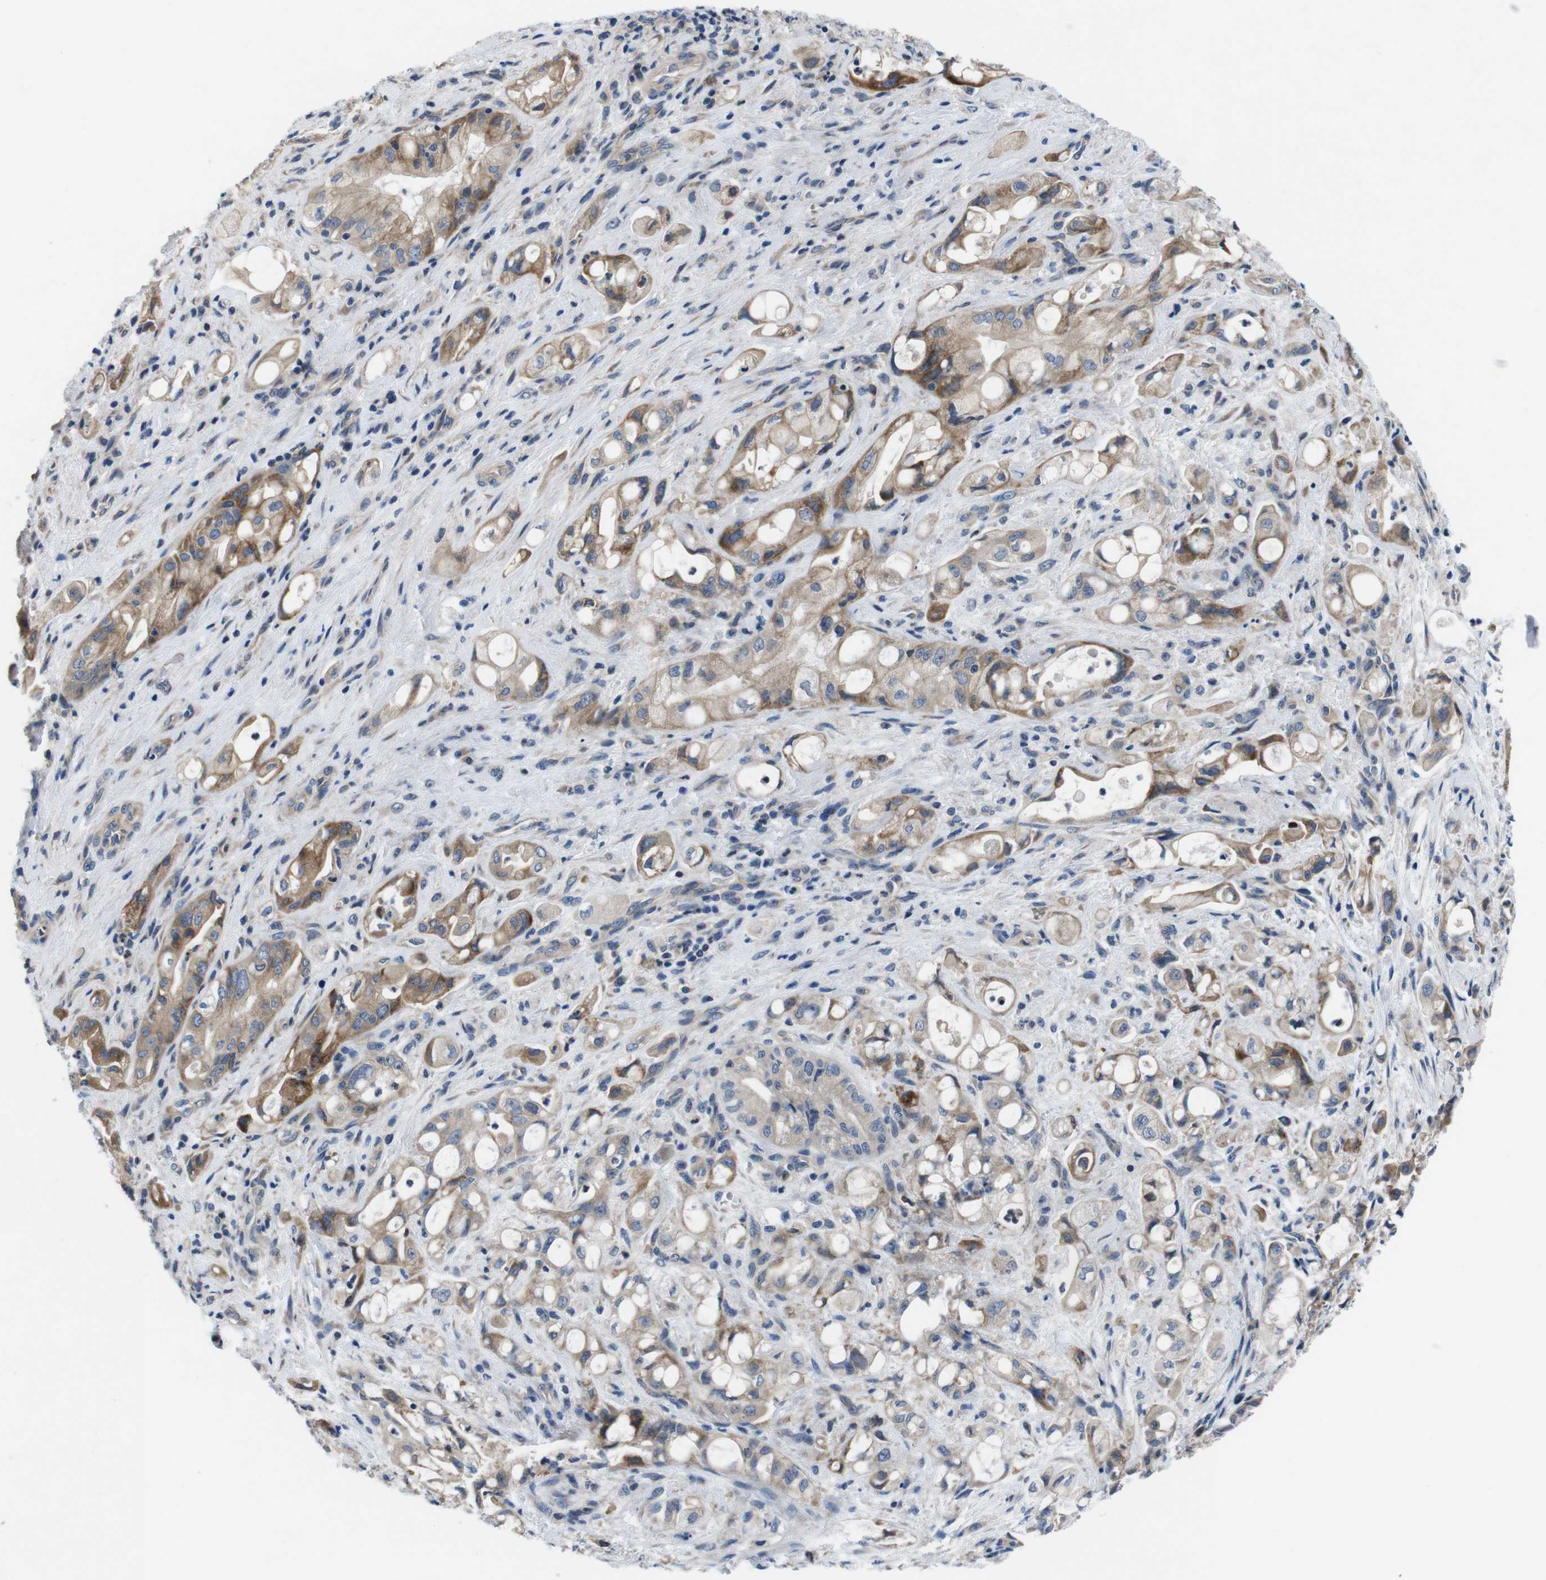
{"staining": {"intensity": "moderate", "quantity": ">75%", "location": "cytoplasmic/membranous"}, "tissue": "pancreatic cancer", "cell_type": "Tumor cells", "image_type": "cancer", "snomed": [{"axis": "morphology", "description": "Adenocarcinoma, NOS"}, {"axis": "topography", "description": "Pancreas"}], "caption": "IHC micrograph of human pancreatic adenocarcinoma stained for a protein (brown), which reveals medium levels of moderate cytoplasmic/membranous positivity in approximately >75% of tumor cells.", "gene": "JAK1", "patient": {"sex": "male", "age": 79}}